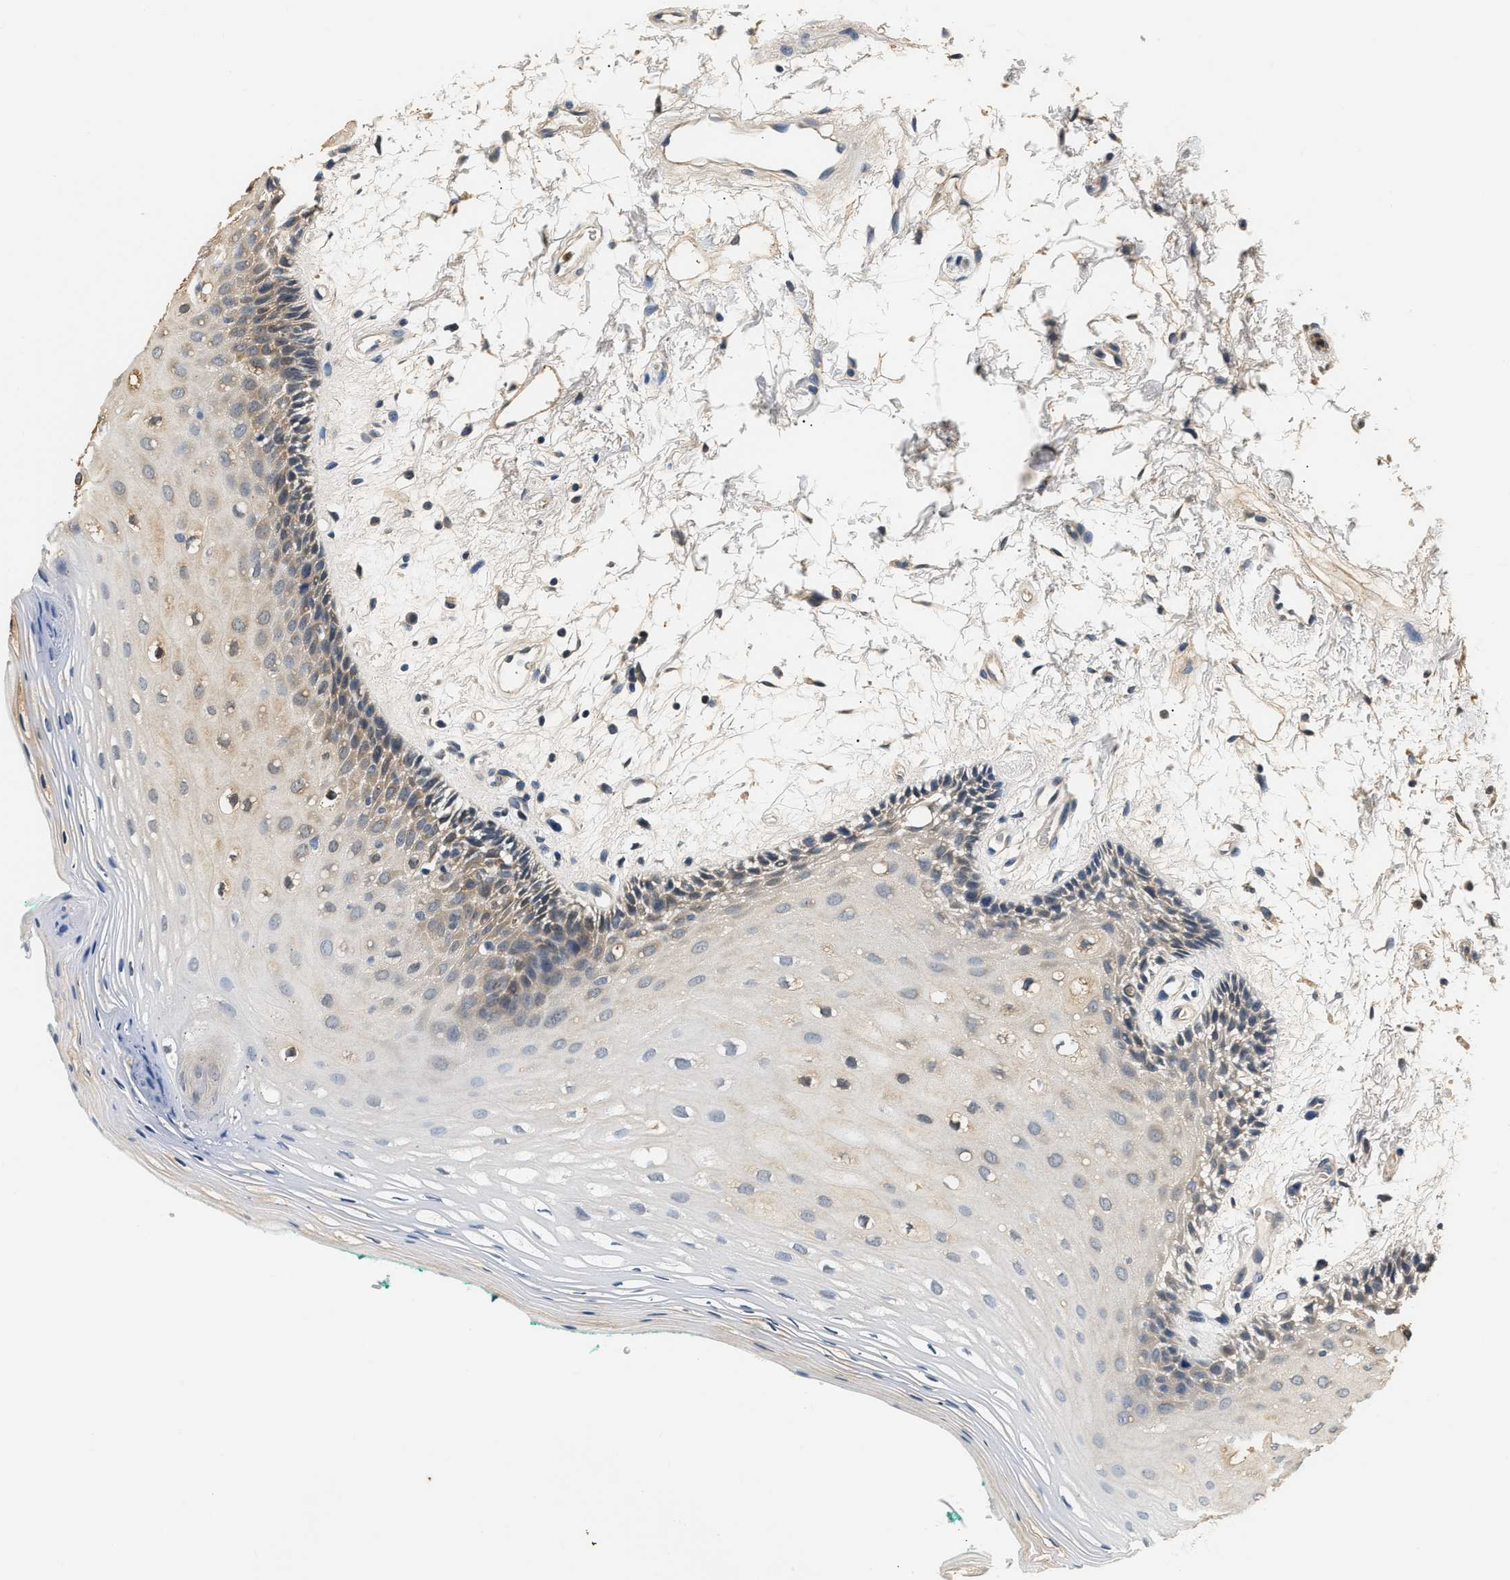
{"staining": {"intensity": "weak", "quantity": "<25%", "location": "cytoplasmic/membranous"}, "tissue": "oral mucosa", "cell_type": "Squamous epithelial cells", "image_type": "normal", "snomed": [{"axis": "morphology", "description": "Normal tissue, NOS"}, {"axis": "morphology", "description": "Squamous cell carcinoma, NOS"}, {"axis": "topography", "description": "Oral tissue"}, {"axis": "topography", "description": "Salivary gland"}, {"axis": "topography", "description": "Head-Neck"}], "caption": "This image is of normal oral mucosa stained with IHC to label a protein in brown with the nuclei are counter-stained blue. There is no staining in squamous epithelial cells.", "gene": "GPI", "patient": {"sex": "female", "age": 62}}